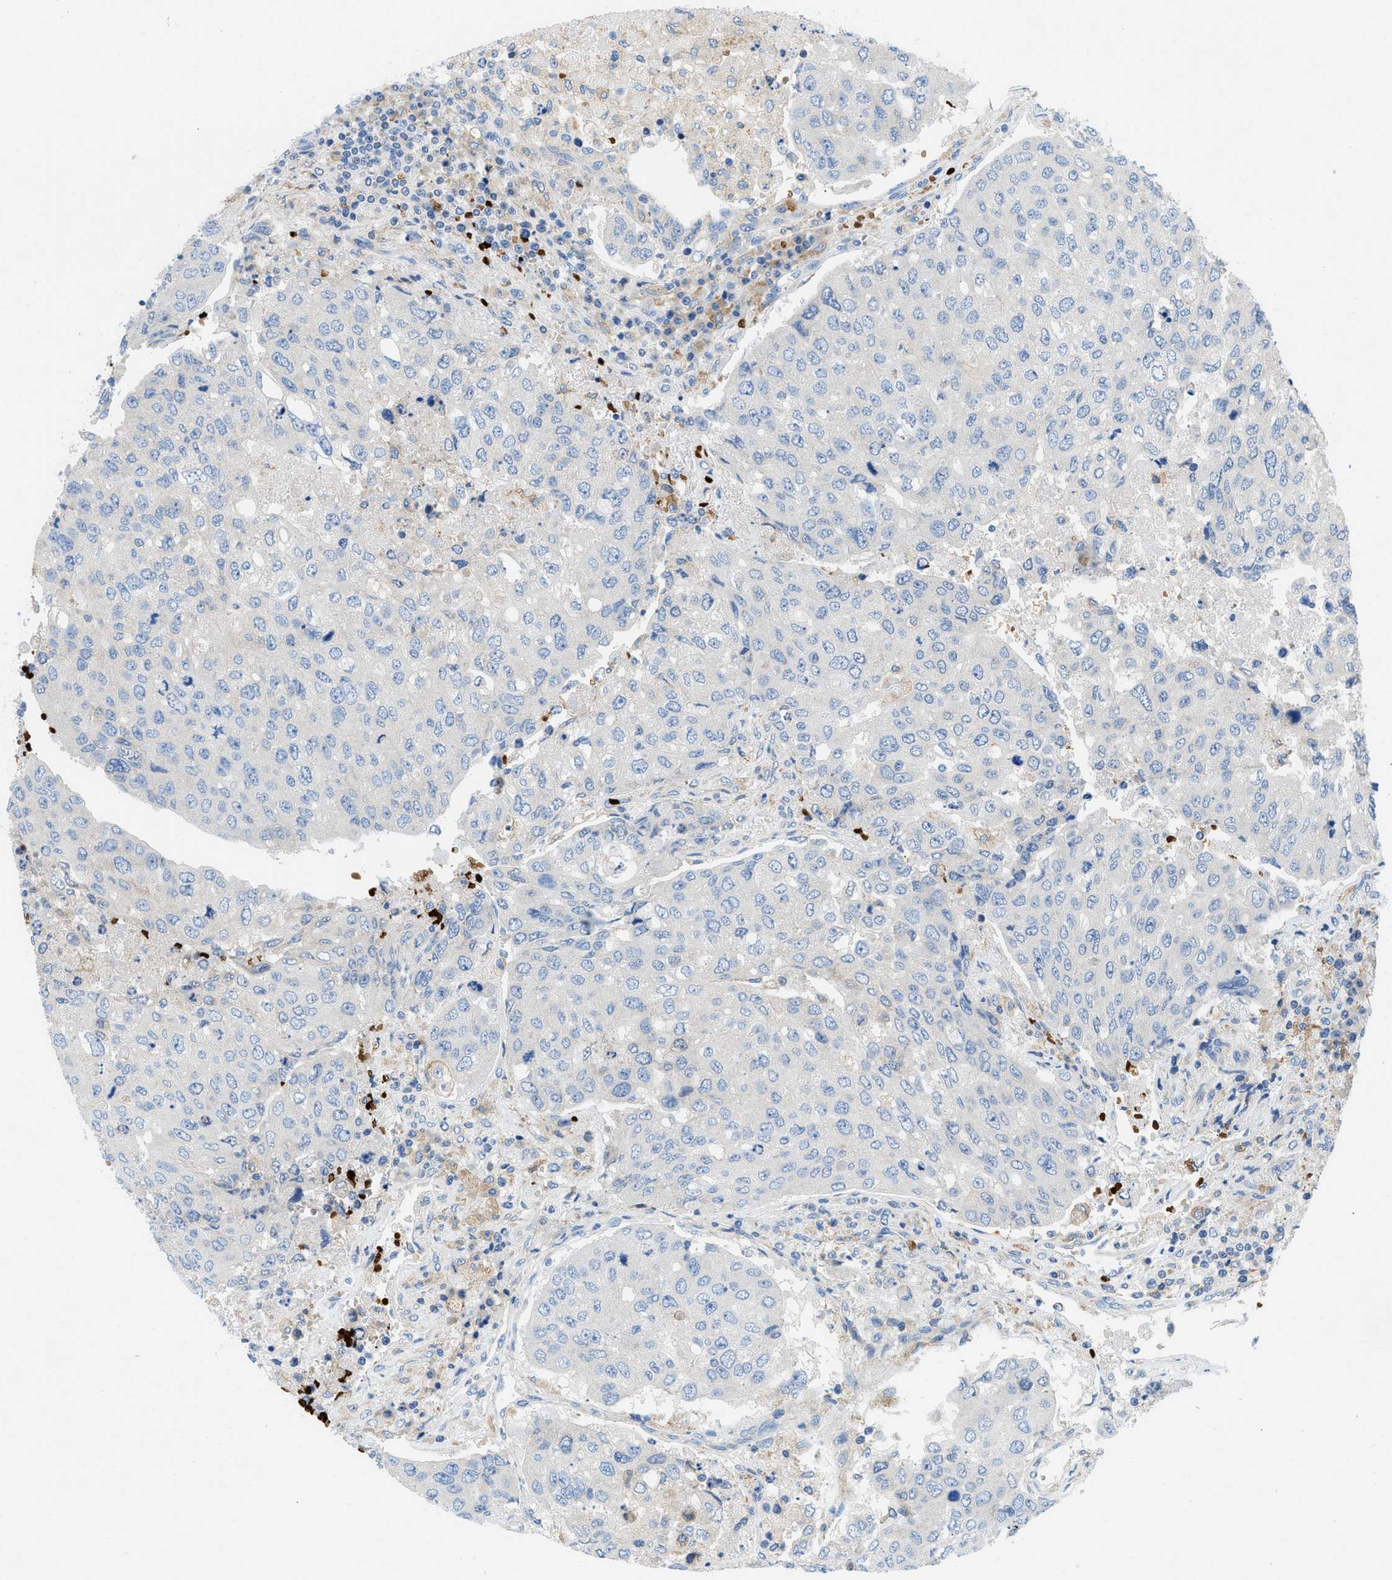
{"staining": {"intensity": "negative", "quantity": "none", "location": "none"}, "tissue": "urothelial cancer", "cell_type": "Tumor cells", "image_type": "cancer", "snomed": [{"axis": "morphology", "description": "Urothelial carcinoma, High grade"}, {"axis": "topography", "description": "Lymph node"}, {"axis": "topography", "description": "Urinary bladder"}], "caption": "Immunohistochemistry histopathology image of high-grade urothelial carcinoma stained for a protein (brown), which displays no positivity in tumor cells.", "gene": "ZNF831", "patient": {"sex": "male", "age": 51}}